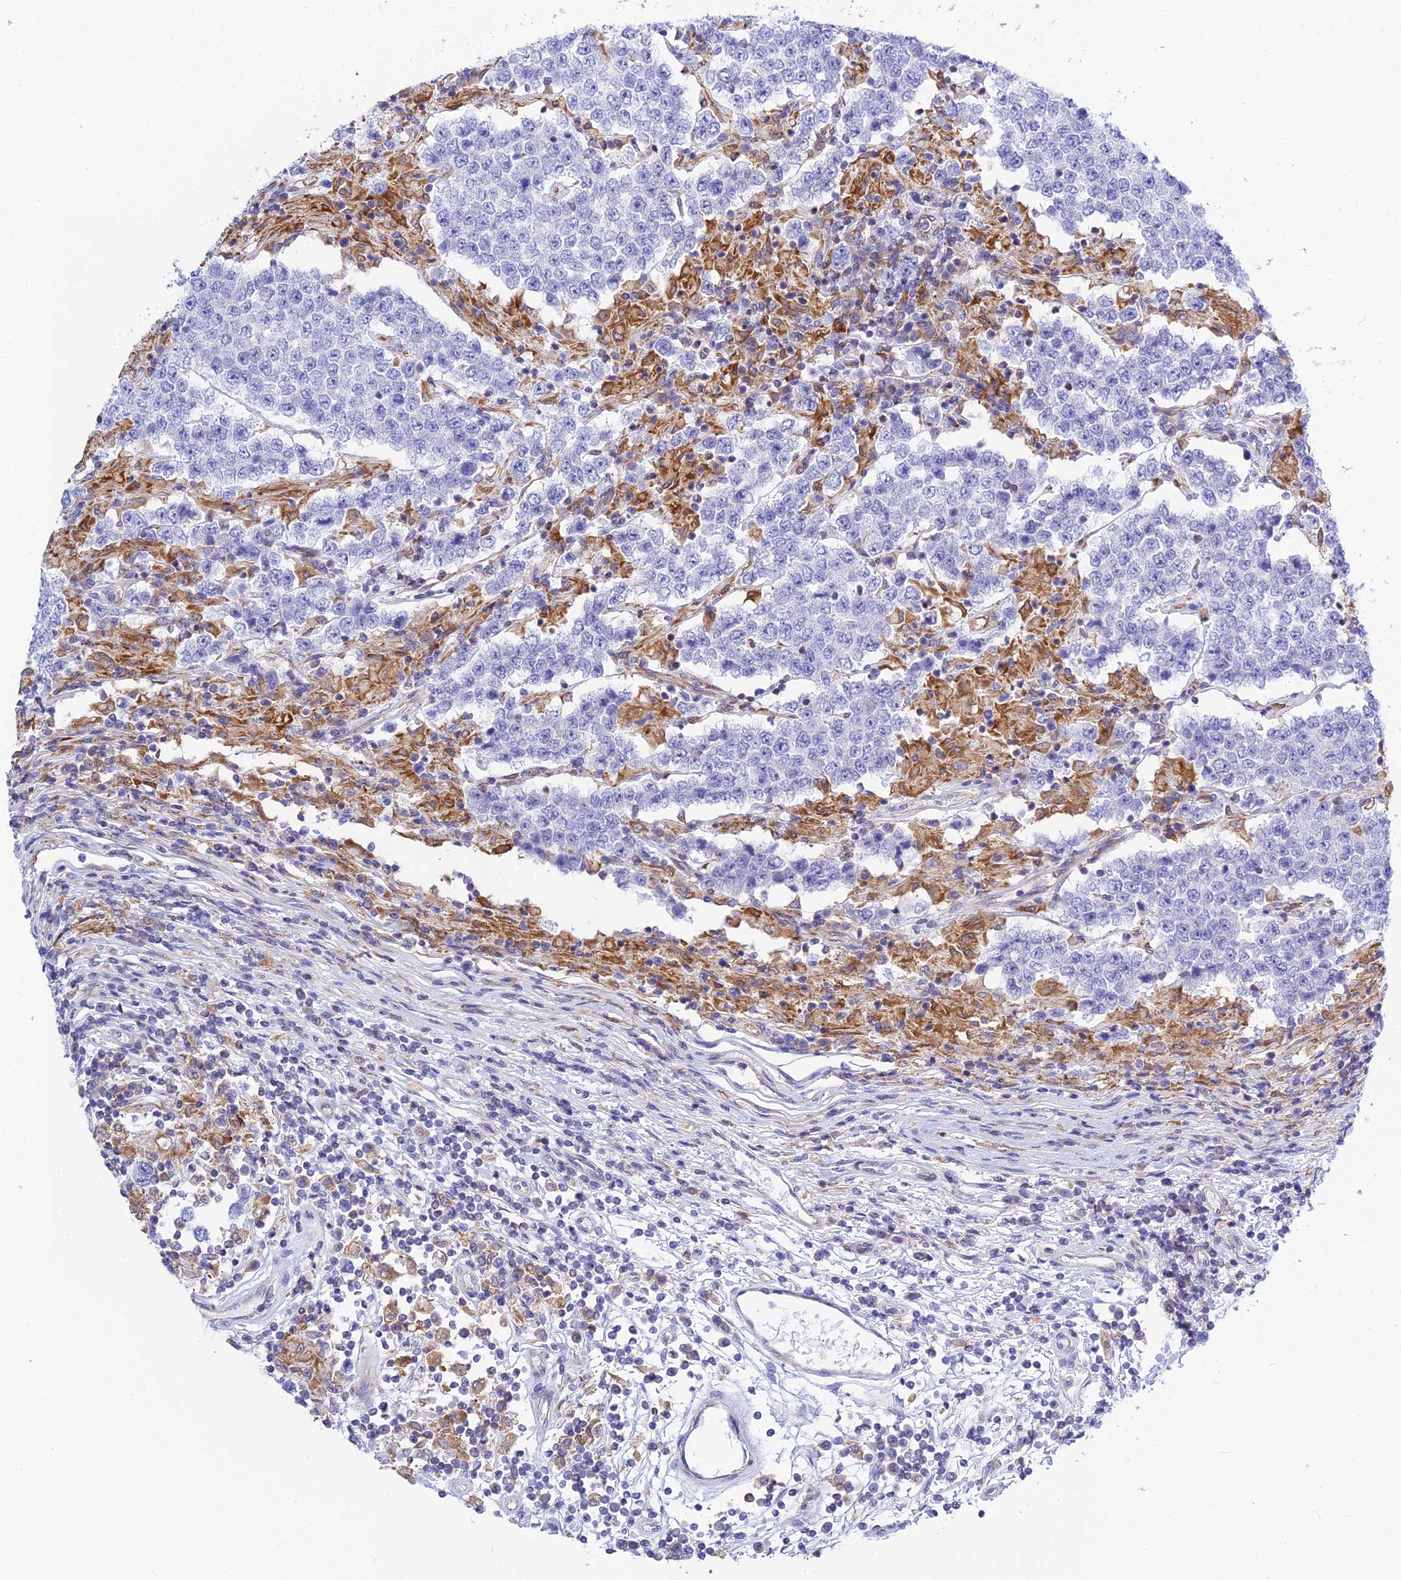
{"staining": {"intensity": "negative", "quantity": "none", "location": "none"}, "tissue": "testis cancer", "cell_type": "Tumor cells", "image_type": "cancer", "snomed": [{"axis": "morphology", "description": "Normal tissue, NOS"}, {"axis": "morphology", "description": "Urothelial carcinoma, High grade"}, {"axis": "morphology", "description": "Seminoma, NOS"}, {"axis": "morphology", "description": "Carcinoma, Embryonal, NOS"}, {"axis": "topography", "description": "Urinary bladder"}, {"axis": "topography", "description": "Testis"}], "caption": "The photomicrograph demonstrates no staining of tumor cells in testis cancer (seminoma).", "gene": "CNOT6", "patient": {"sex": "male", "age": 41}}